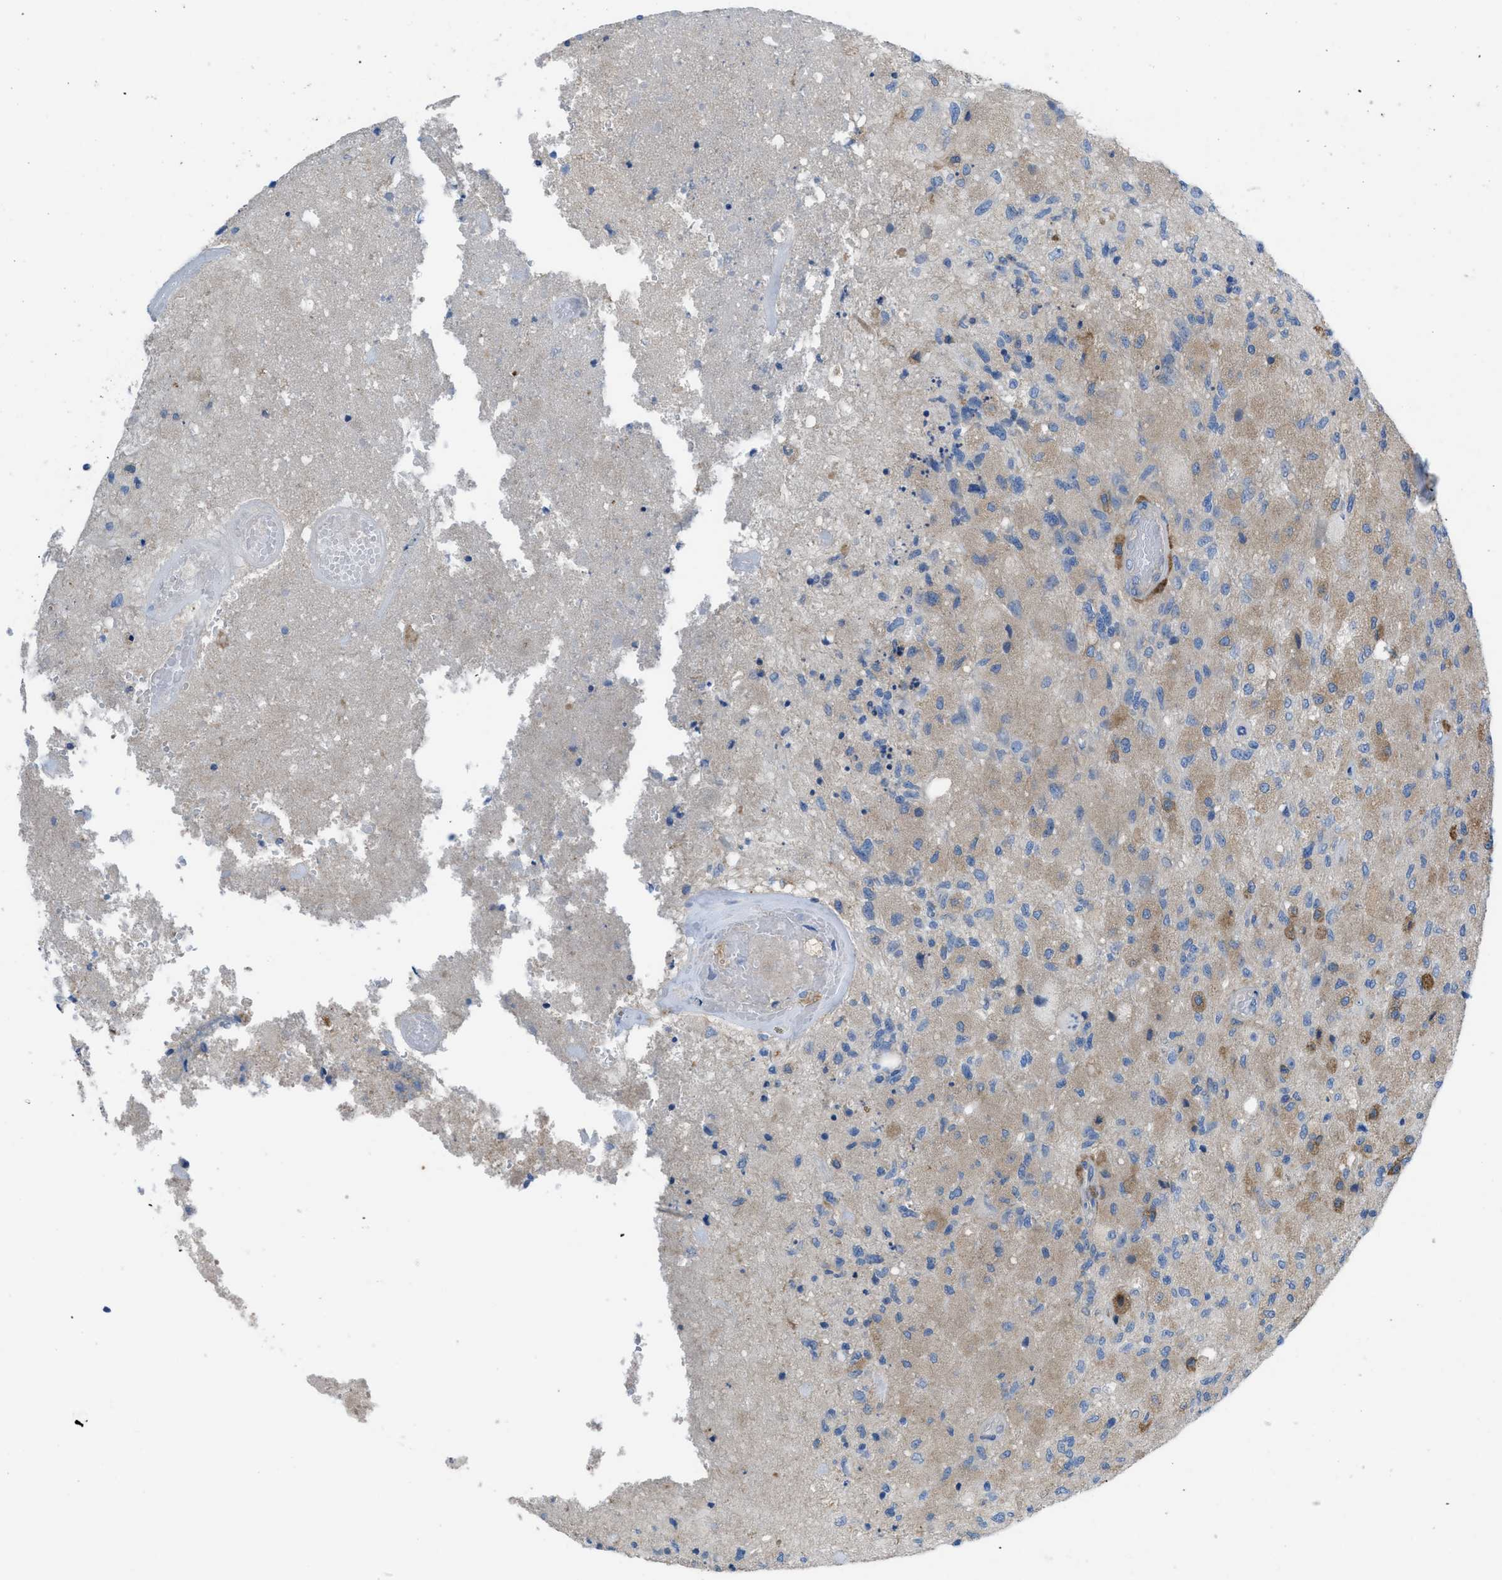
{"staining": {"intensity": "moderate", "quantity": ">75%", "location": "cytoplasmic/membranous"}, "tissue": "glioma", "cell_type": "Tumor cells", "image_type": "cancer", "snomed": [{"axis": "morphology", "description": "Normal tissue, NOS"}, {"axis": "morphology", "description": "Glioma, malignant, High grade"}, {"axis": "topography", "description": "Cerebral cortex"}], "caption": "Protein staining by immunohistochemistry displays moderate cytoplasmic/membranous positivity in about >75% of tumor cells in glioma. Using DAB (3,3'-diaminobenzidine) (brown) and hematoxylin (blue) stains, captured at high magnification using brightfield microscopy.", "gene": "EGFR", "patient": {"sex": "male", "age": 77}}